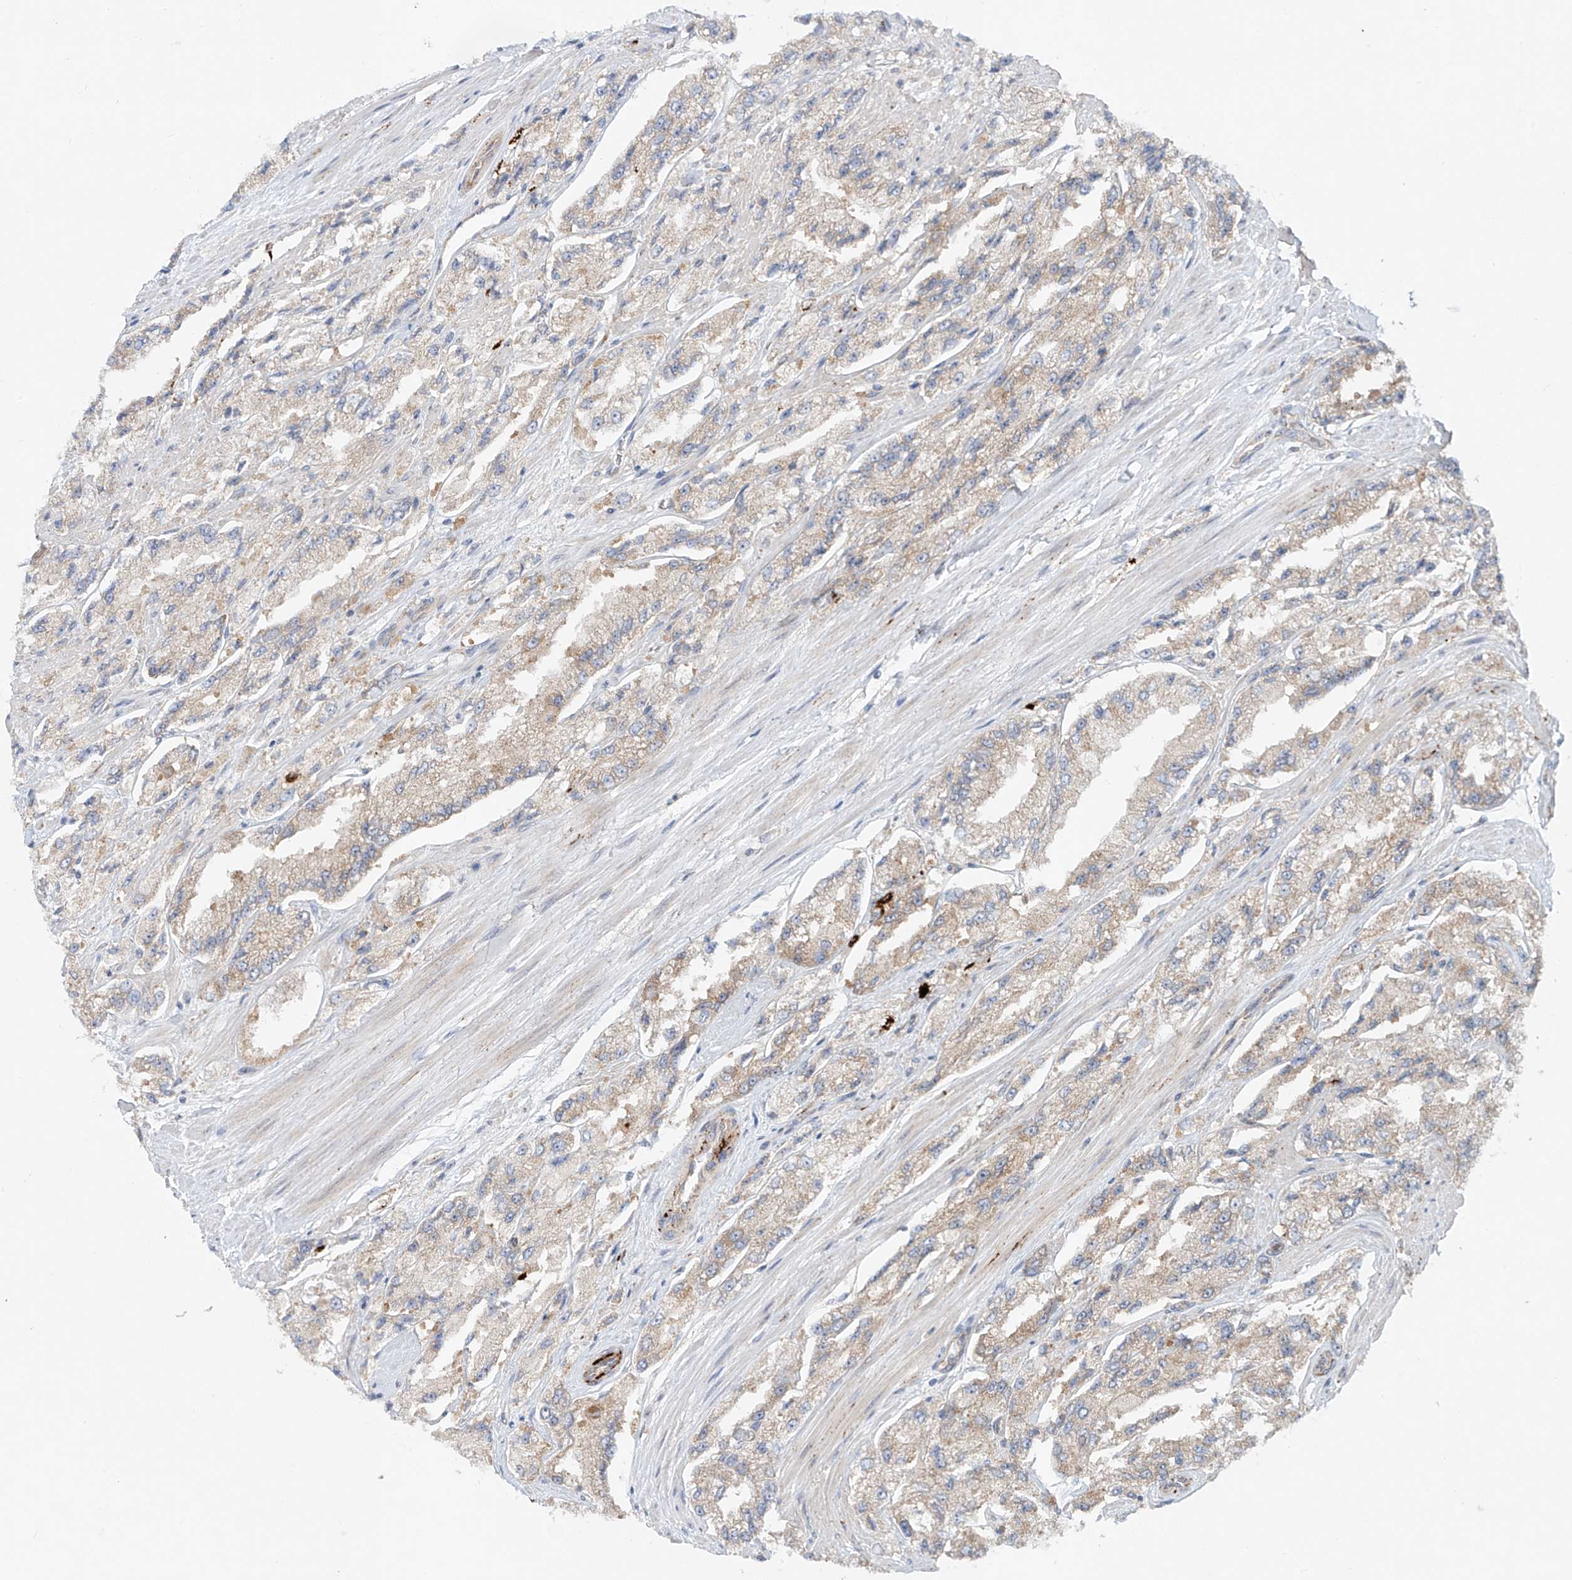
{"staining": {"intensity": "moderate", "quantity": "<25%", "location": "cytoplasmic/membranous"}, "tissue": "prostate cancer", "cell_type": "Tumor cells", "image_type": "cancer", "snomed": [{"axis": "morphology", "description": "Adenocarcinoma, High grade"}, {"axis": "topography", "description": "Prostate"}], "caption": "Protein staining exhibits moderate cytoplasmic/membranous staining in approximately <25% of tumor cells in prostate high-grade adenocarcinoma. The staining was performed using DAB, with brown indicating positive protein expression. Nuclei are stained blue with hematoxylin.", "gene": "TJAP1", "patient": {"sex": "male", "age": 58}}